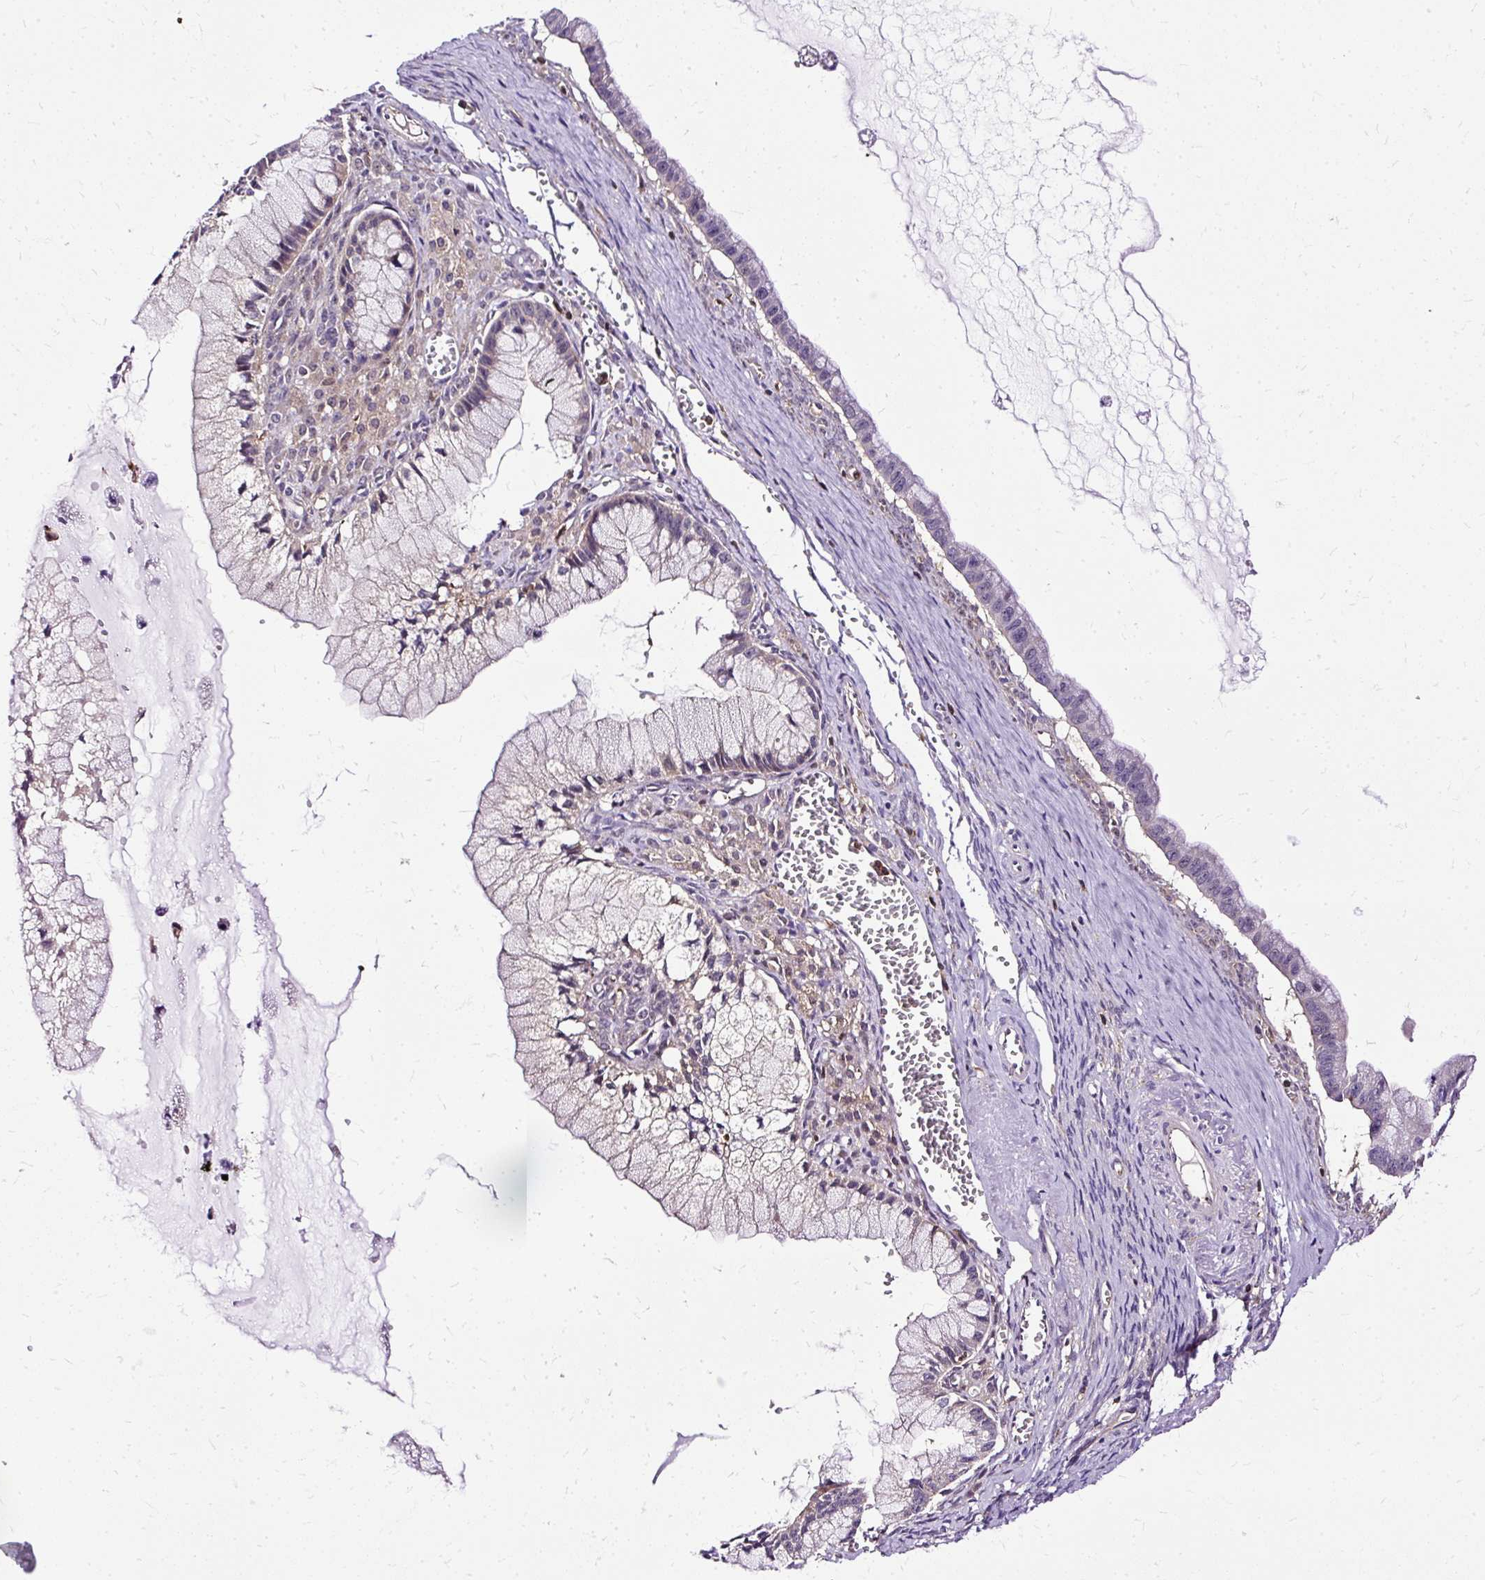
{"staining": {"intensity": "negative", "quantity": "none", "location": "none"}, "tissue": "ovarian cancer", "cell_type": "Tumor cells", "image_type": "cancer", "snomed": [{"axis": "morphology", "description": "Cystadenocarcinoma, mucinous, NOS"}, {"axis": "topography", "description": "Ovary"}], "caption": "Immunohistochemistry (IHC) of human mucinous cystadenocarcinoma (ovarian) exhibits no expression in tumor cells.", "gene": "TWF2", "patient": {"sex": "female", "age": 59}}